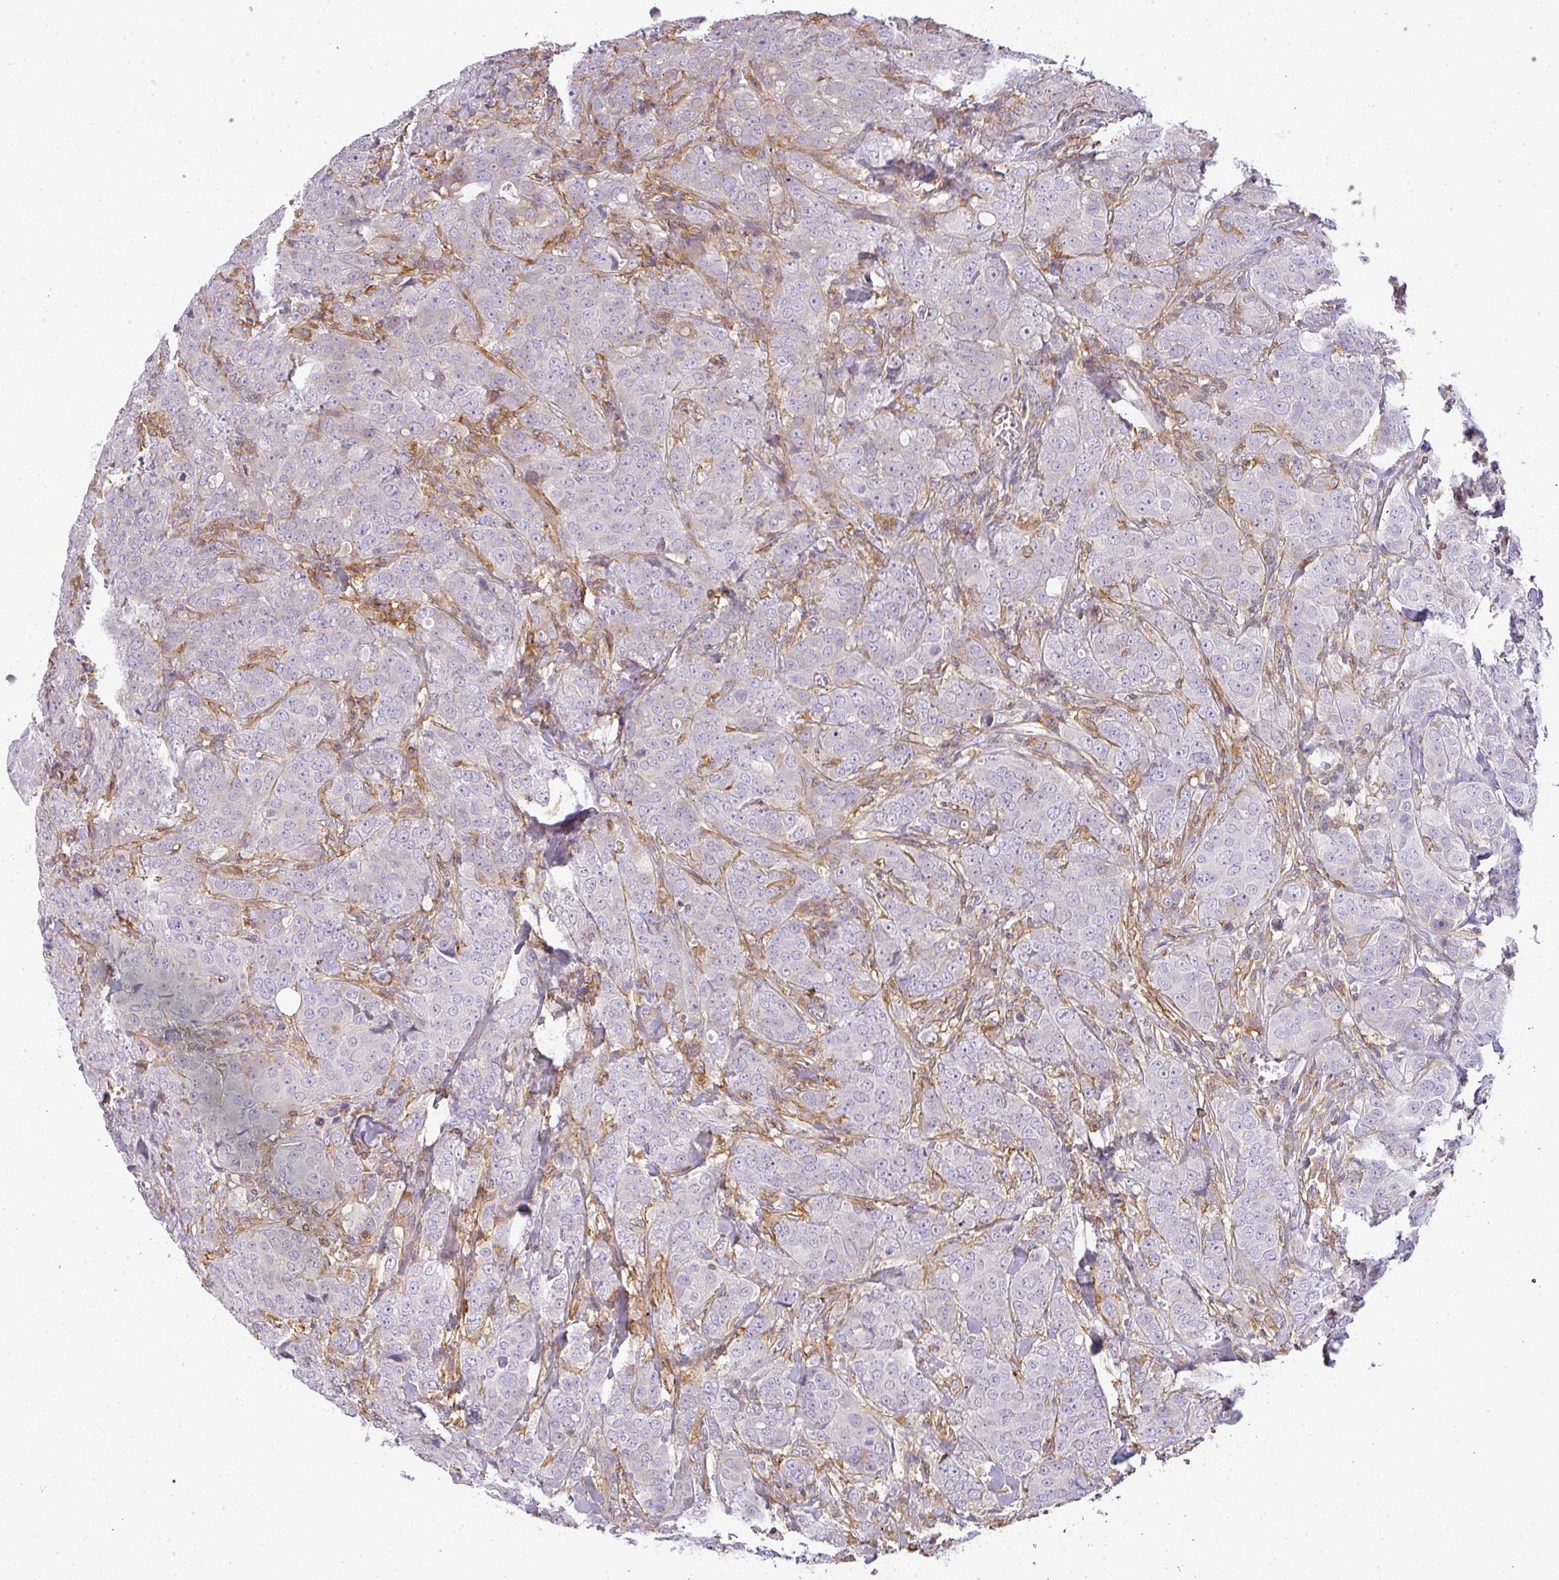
{"staining": {"intensity": "negative", "quantity": "none", "location": "none"}, "tissue": "breast cancer", "cell_type": "Tumor cells", "image_type": "cancer", "snomed": [{"axis": "morphology", "description": "Duct carcinoma"}, {"axis": "topography", "description": "Breast"}], "caption": "Immunohistochemistry (IHC) of human intraductal carcinoma (breast) exhibits no positivity in tumor cells. Brightfield microscopy of IHC stained with DAB (3,3'-diaminobenzidine) (brown) and hematoxylin (blue), captured at high magnification.", "gene": "SULF1", "patient": {"sex": "female", "age": 43}}